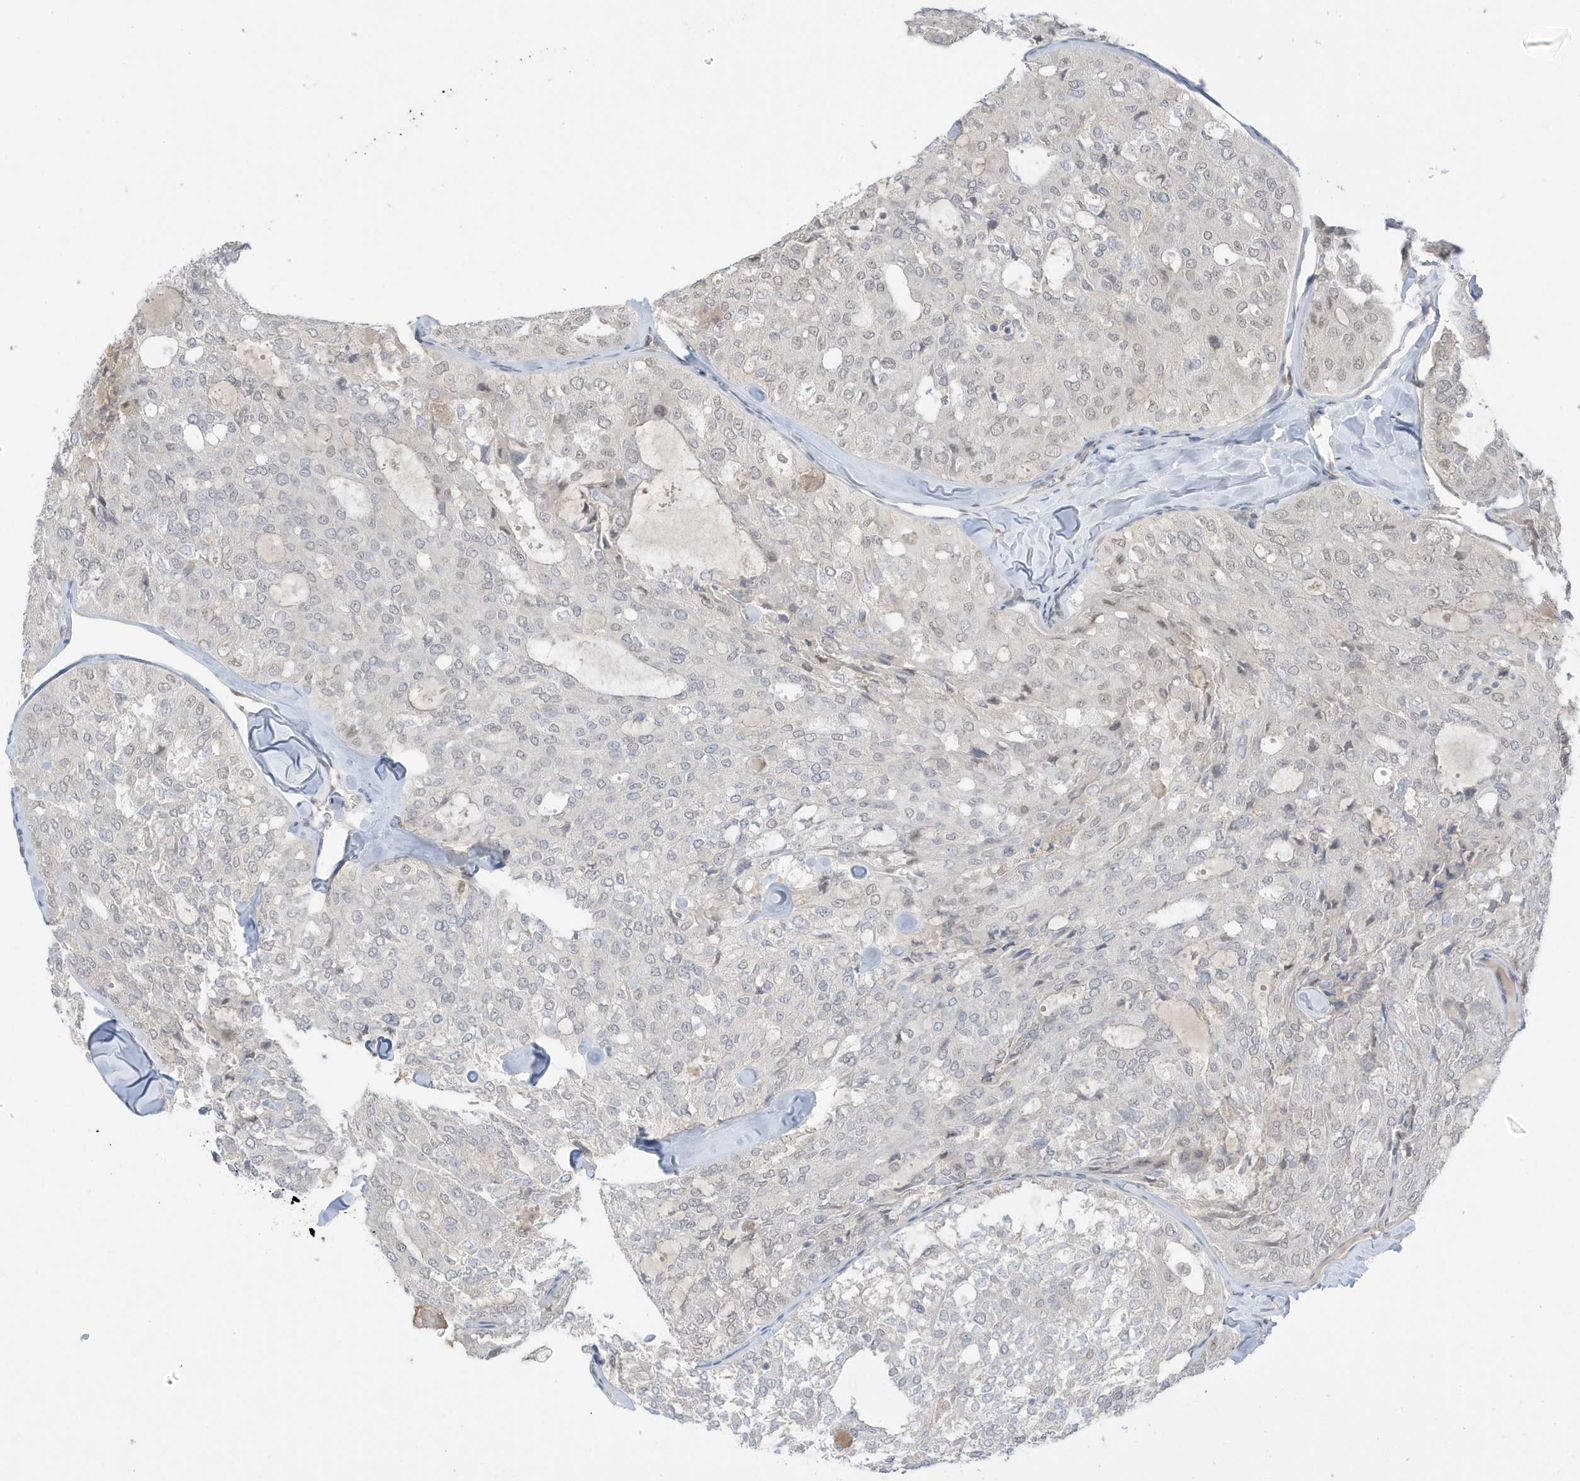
{"staining": {"intensity": "negative", "quantity": "none", "location": "none"}, "tissue": "thyroid cancer", "cell_type": "Tumor cells", "image_type": "cancer", "snomed": [{"axis": "morphology", "description": "Follicular adenoma carcinoma, NOS"}, {"axis": "topography", "description": "Thyroid gland"}], "caption": "DAB (3,3'-diaminobenzidine) immunohistochemical staining of human thyroid cancer (follicular adenoma carcinoma) demonstrates no significant staining in tumor cells.", "gene": "MSL3", "patient": {"sex": "male", "age": 75}}